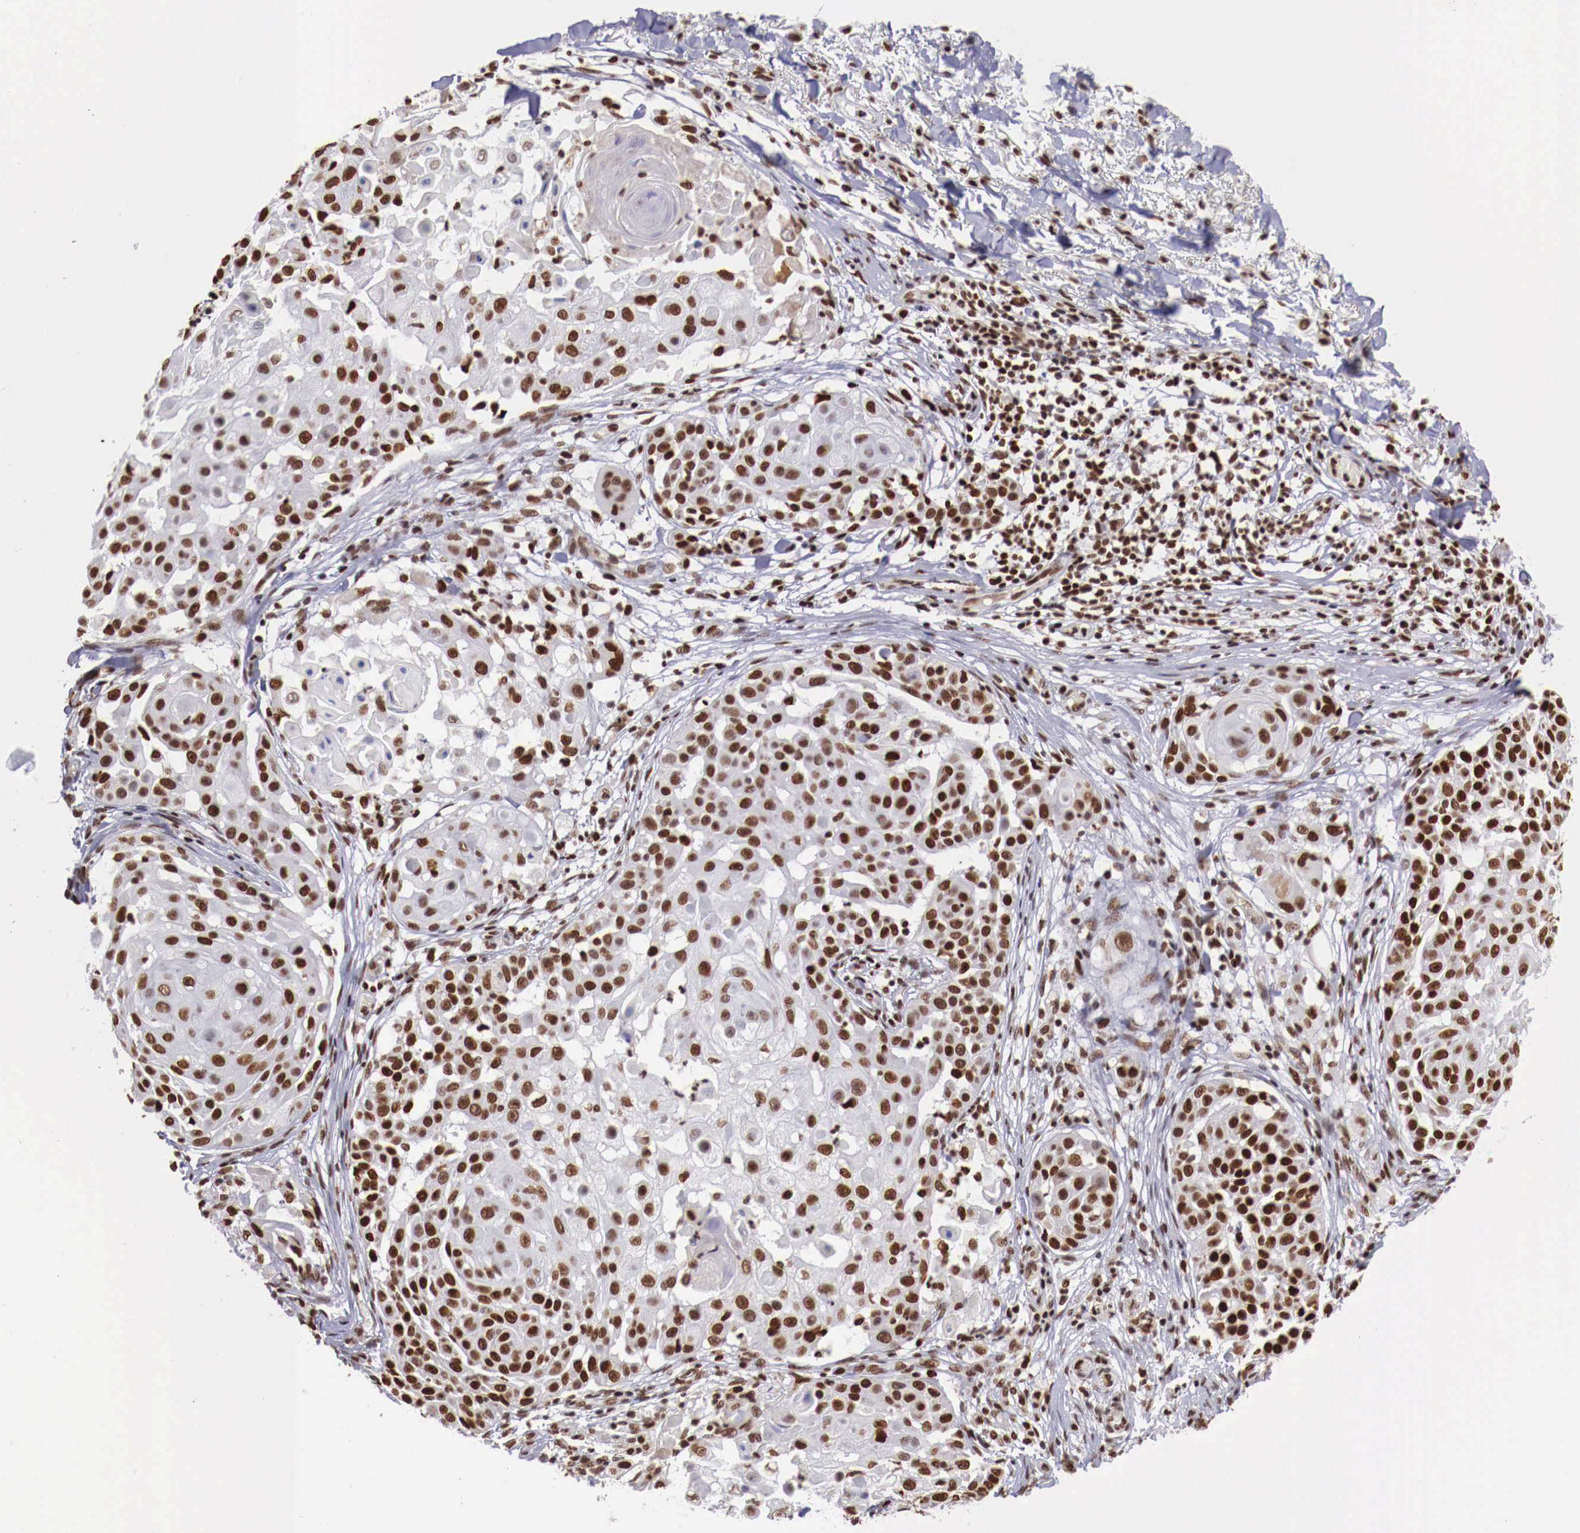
{"staining": {"intensity": "strong", "quantity": ">75%", "location": "nuclear"}, "tissue": "skin cancer", "cell_type": "Tumor cells", "image_type": "cancer", "snomed": [{"axis": "morphology", "description": "Squamous cell carcinoma, NOS"}, {"axis": "topography", "description": "Skin"}], "caption": "This image displays immunohistochemistry staining of skin cancer, with high strong nuclear staining in approximately >75% of tumor cells.", "gene": "MAX", "patient": {"sex": "female", "age": 57}}